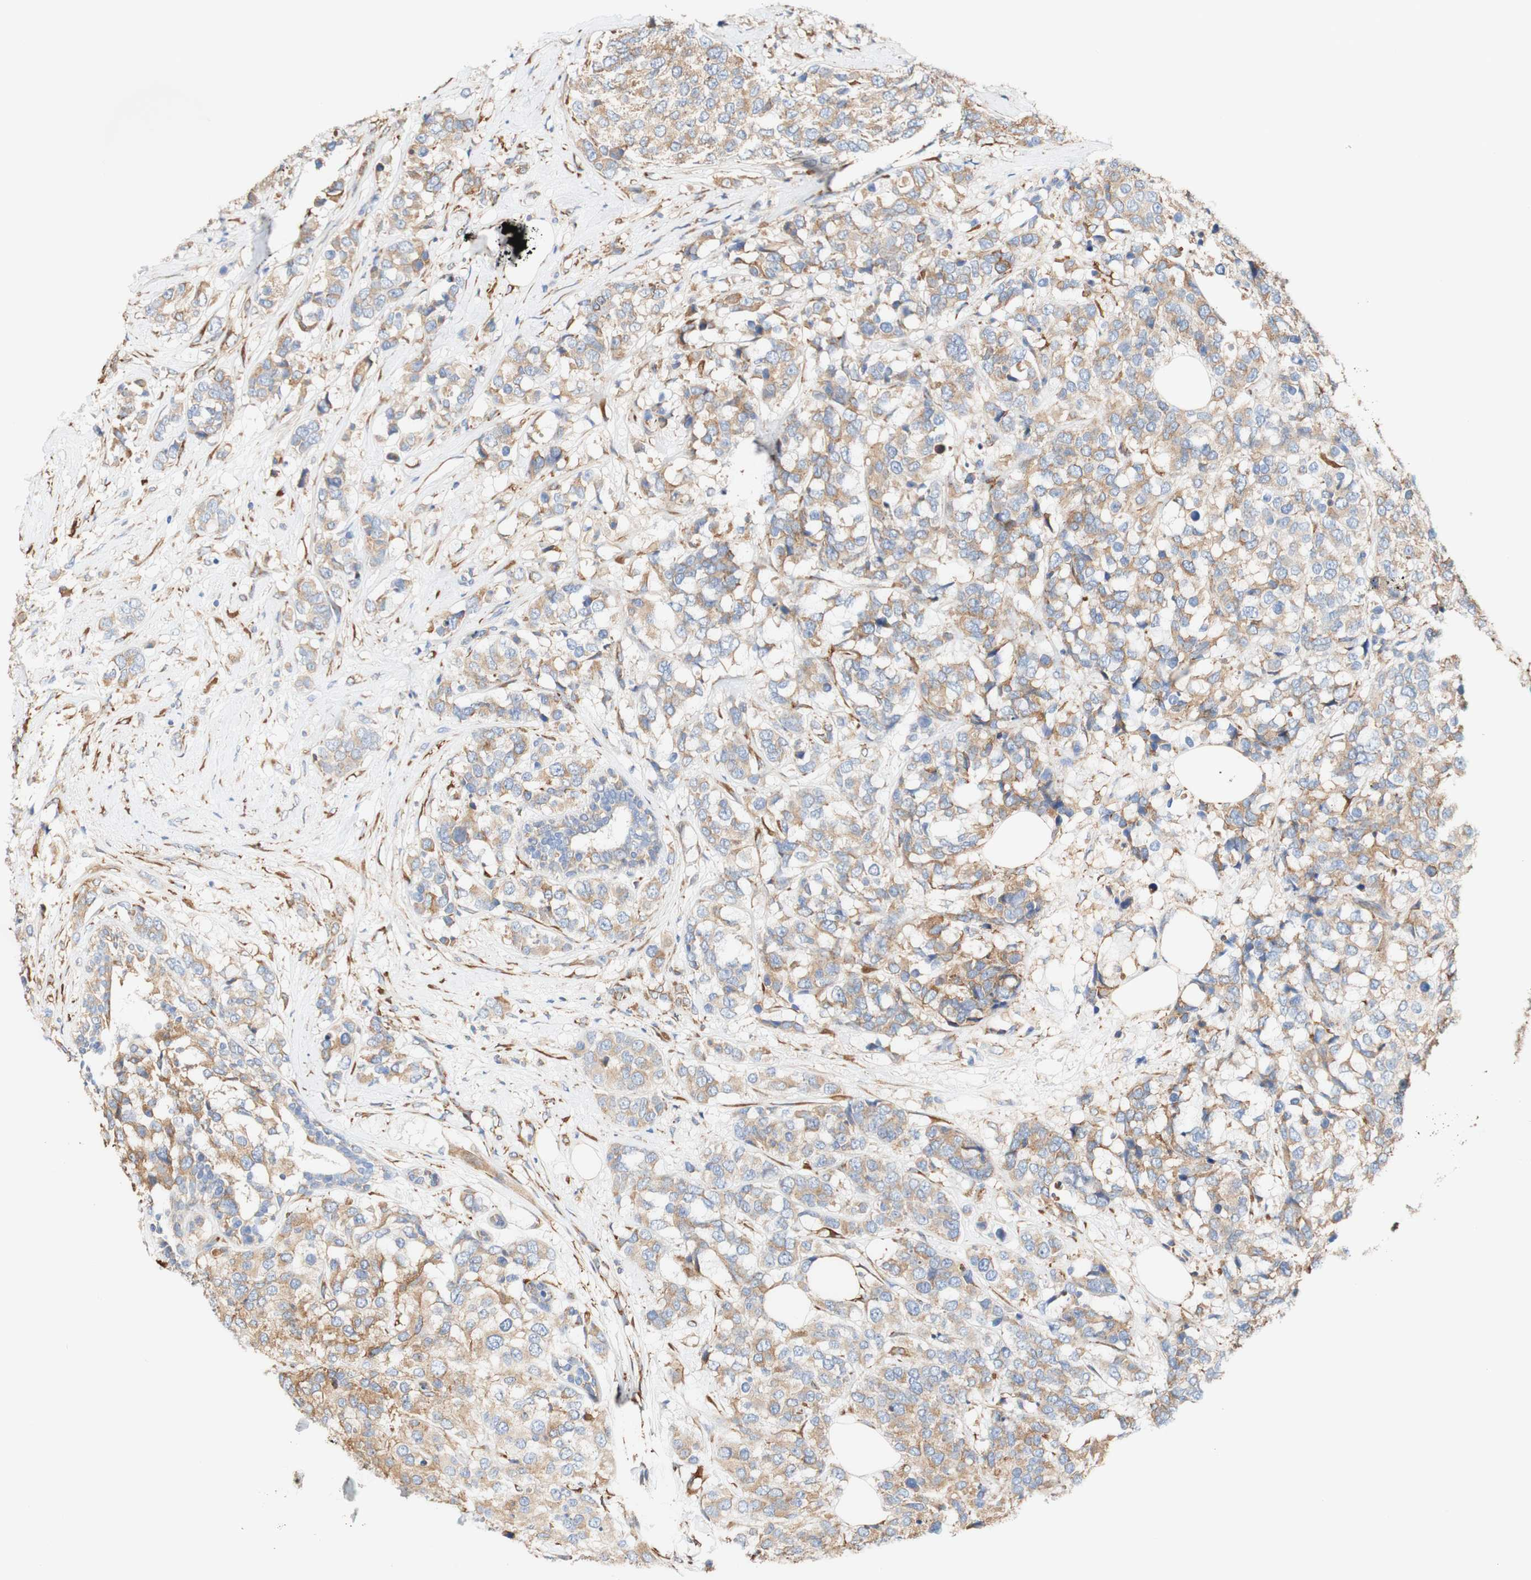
{"staining": {"intensity": "moderate", "quantity": ">75%", "location": "cytoplasmic/membranous"}, "tissue": "breast cancer", "cell_type": "Tumor cells", "image_type": "cancer", "snomed": [{"axis": "morphology", "description": "Lobular carcinoma"}, {"axis": "topography", "description": "Breast"}], "caption": "An IHC micrograph of tumor tissue is shown. Protein staining in brown shows moderate cytoplasmic/membranous positivity in breast cancer (lobular carcinoma) within tumor cells.", "gene": "EIF2AK4", "patient": {"sex": "female", "age": 59}}